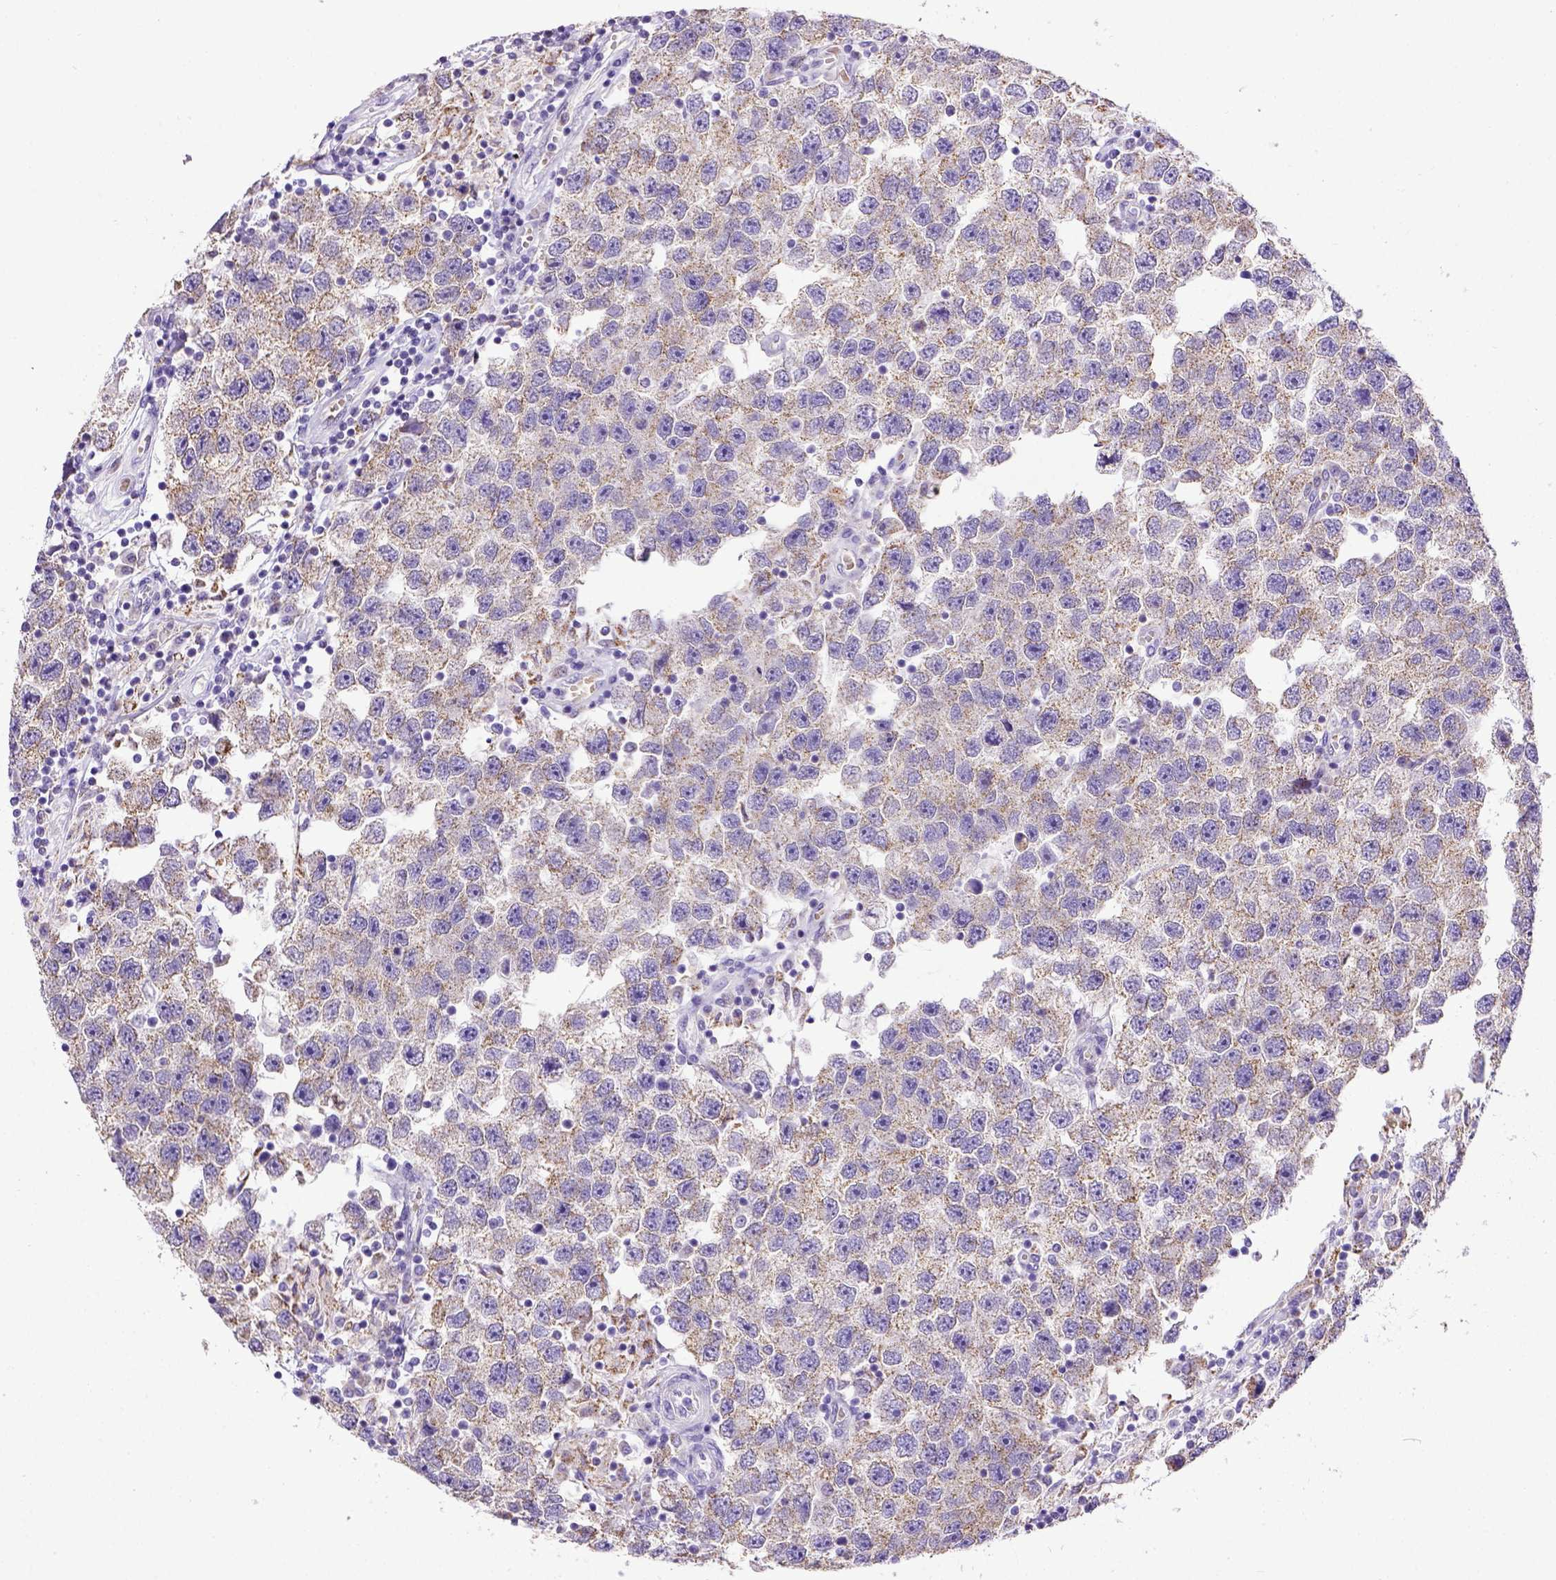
{"staining": {"intensity": "weak", "quantity": "25%-75%", "location": "cytoplasmic/membranous"}, "tissue": "testis cancer", "cell_type": "Tumor cells", "image_type": "cancer", "snomed": [{"axis": "morphology", "description": "Seminoma, NOS"}, {"axis": "topography", "description": "Testis"}], "caption": "Testis cancer stained with a protein marker demonstrates weak staining in tumor cells.", "gene": "SPEF1", "patient": {"sex": "male", "age": 26}}